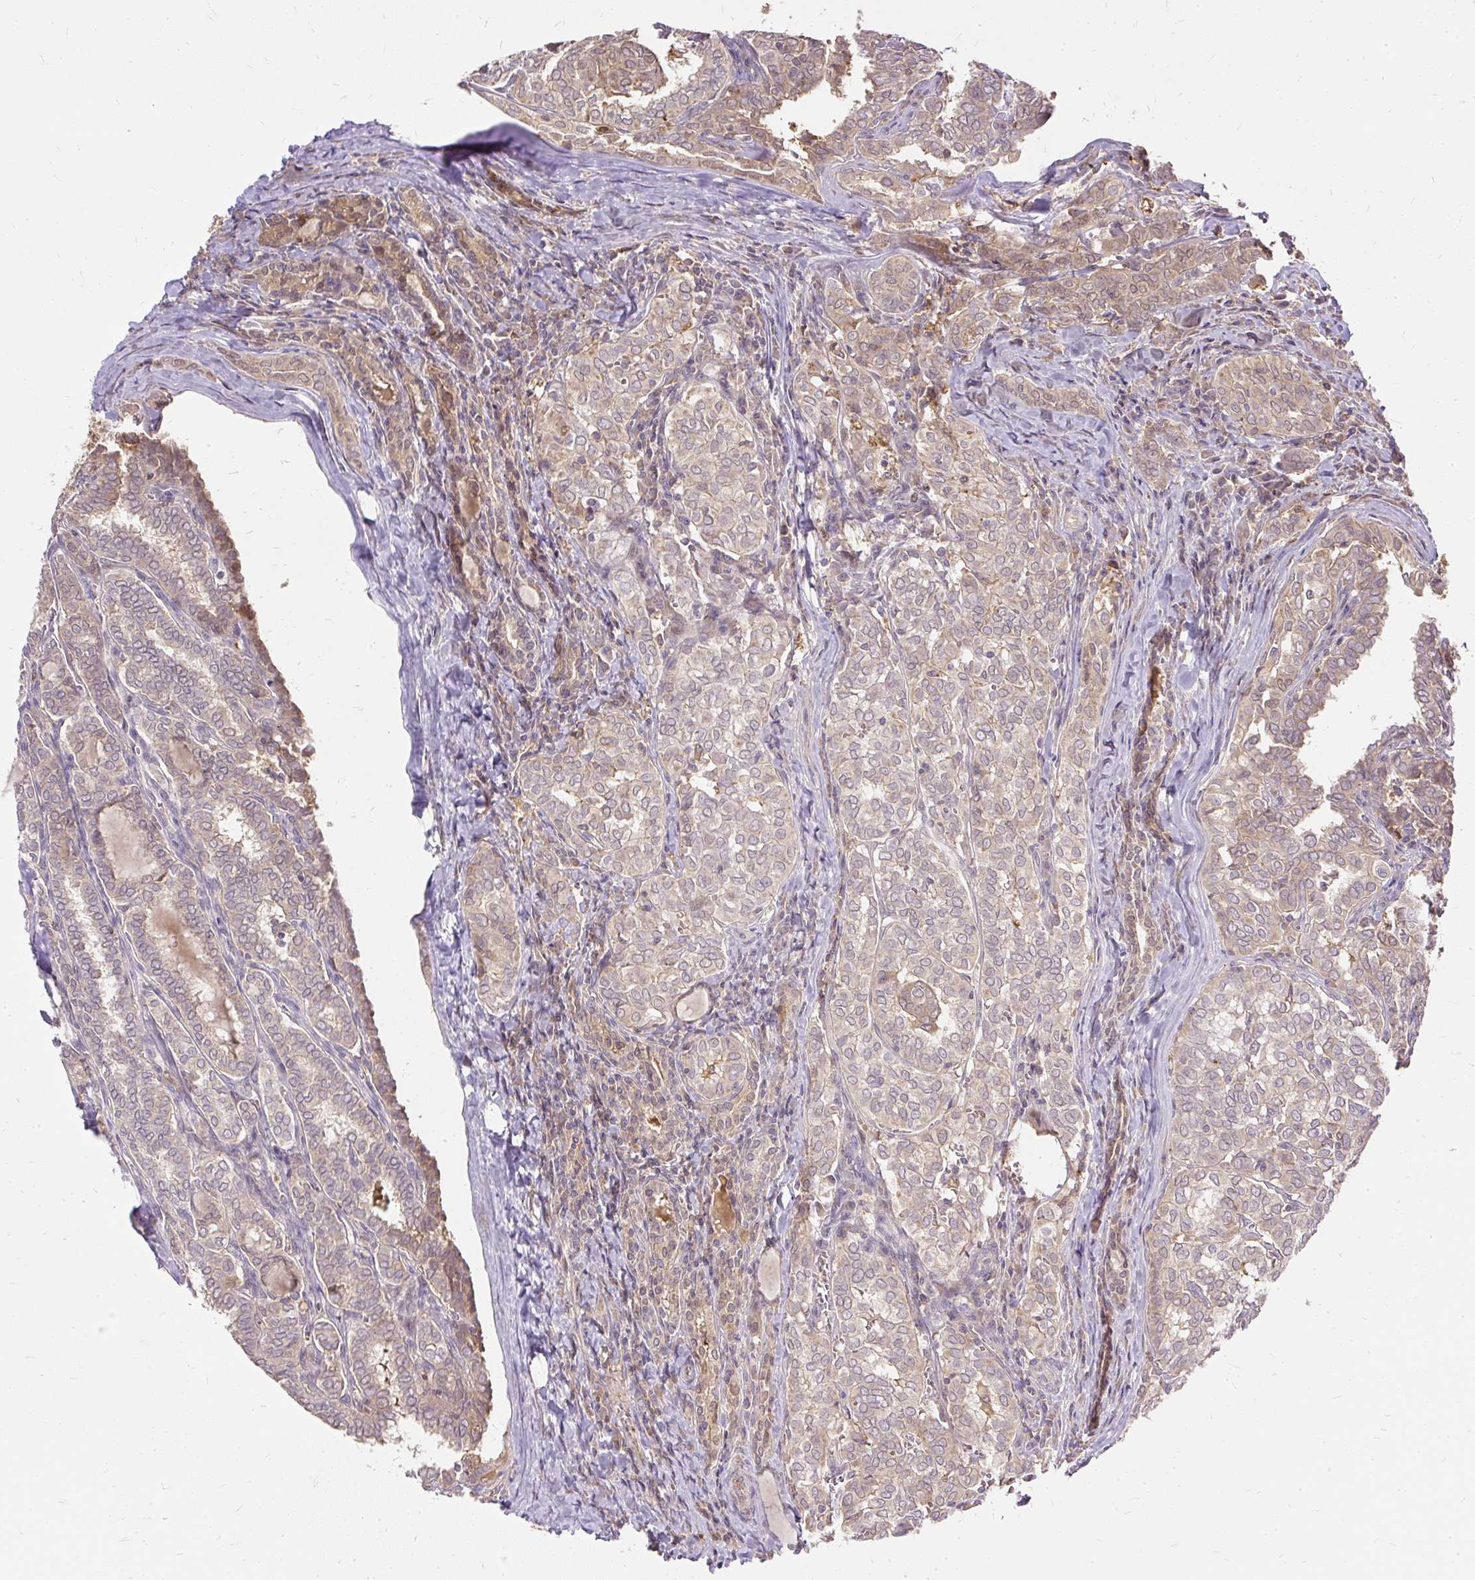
{"staining": {"intensity": "weak", "quantity": "<25%", "location": "cytoplasmic/membranous"}, "tissue": "thyroid cancer", "cell_type": "Tumor cells", "image_type": "cancer", "snomed": [{"axis": "morphology", "description": "Papillary adenocarcinoma, NOS"}, {"axis": "topography", "description": "Thyroid gland"}], "caption": "Immunohistochemistry image of neoplastic tissue: papillary adenocarcinoma (thyroid) stained with DAB (3,3'-diaminobenzidine) reveals no significant protein positivity in tumor cells.", "gene": "AP5S1", "patient": {"sex": "female", "age": 30}}